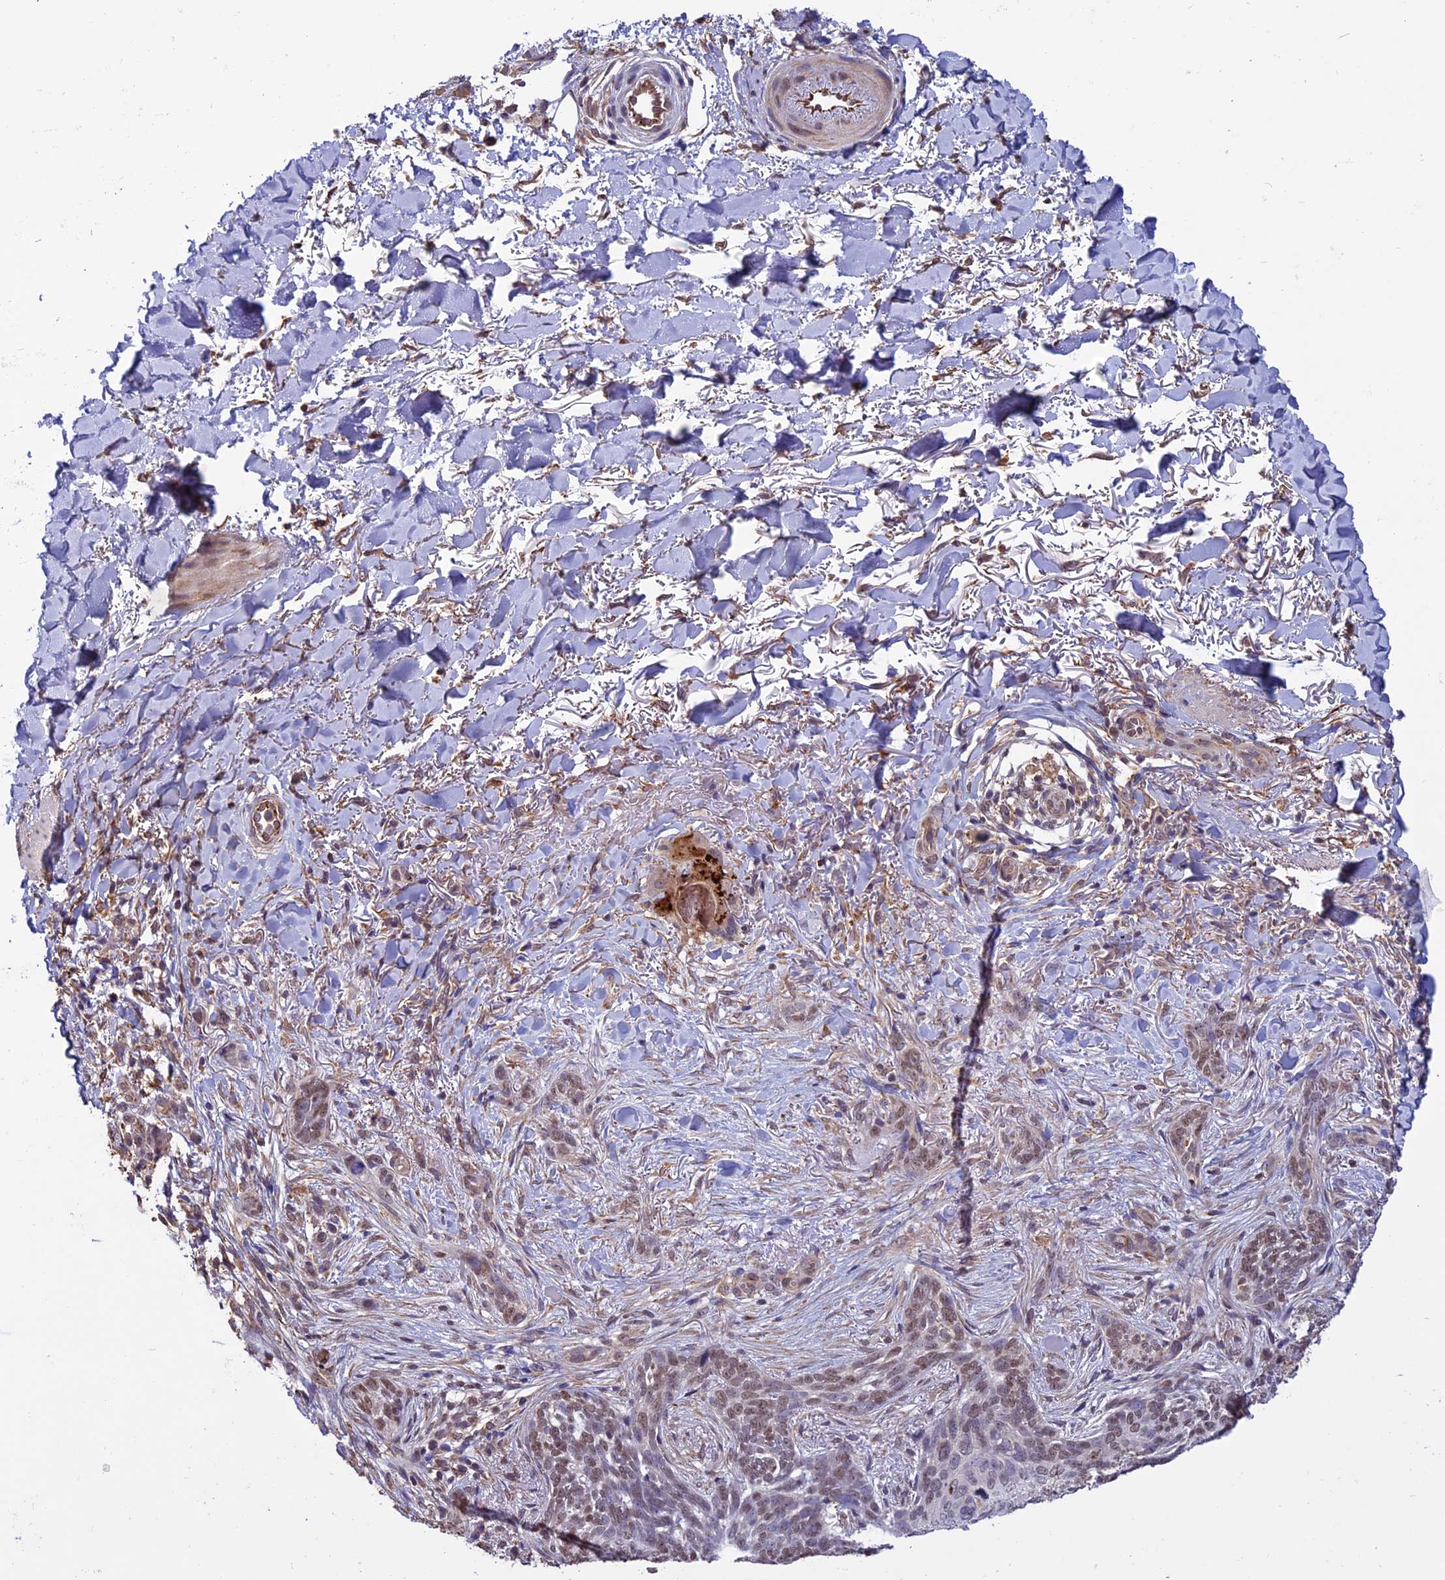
{"staining": {"intensity": "moderate", "quantity": ">75%", "location": "nuclear"}, "tissue": "skin cancer", "cell_type": "Tumor cells", "image_type": "cancer", "snomed": [{"axis": "morphology", "description": "Normal tissue, NOS"}, {"axis": "morphology", "description": "Basal cell carcinoma"}, {"axis": "topography", "description": "Skin"}], "caption": "About >75% of tumor cells in skin cancer (basal cell carcinoma) demonstrate moderate nuclear protein expression as visualized by brown immunohistochemical staining.", "gene": "C3orf70", "patient": {"sex": "female", "age": 67}}